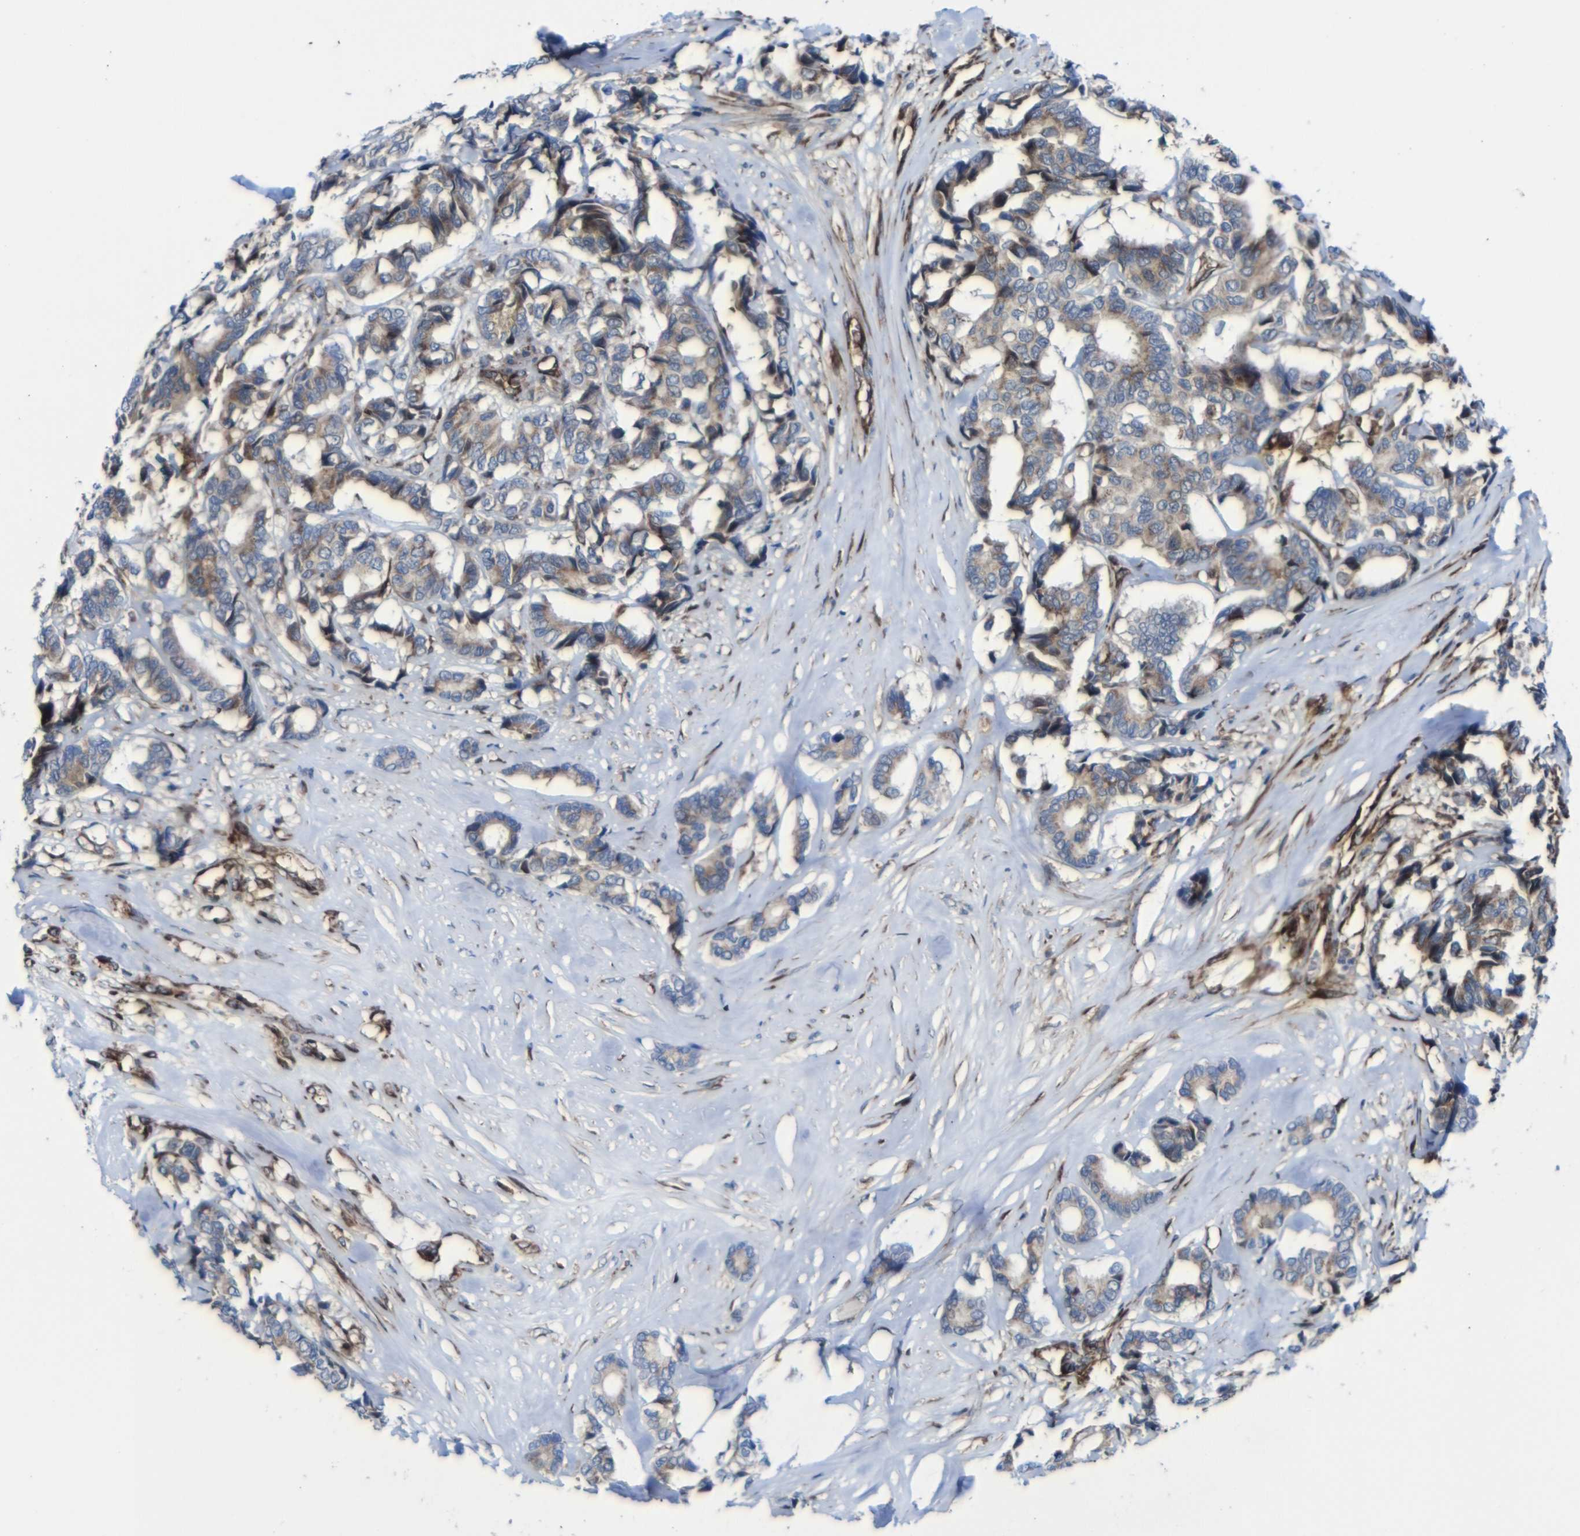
{"staining": {"intensity": "moderate", "quantity": ">75%", "location": "cytoplasmic/membranous"}, "tissue": "breast cancer", "cell_type": "Tumor cells", "image_type": "cancer", "snomed": [{"axis": "morphology", "description": "Duct carcinoma"}, {"axis": "topography", "description": "Breast"}], "caption": "Immunohistochemistry staining of breast cancer, which reveals medium levels of moderate cytoplasmic/membranous expression in approximately >75% of tumor cells indicating moderate cytoplasmic/membranous protein staining. The staining was performed using DAB (3,3'-diaminobenzidine) (brown) for protein detection and nuclei were counterstained in hematoxylin (blue).", "gene": "PARP14", "patient": {"sex": "female", "age": 87}}